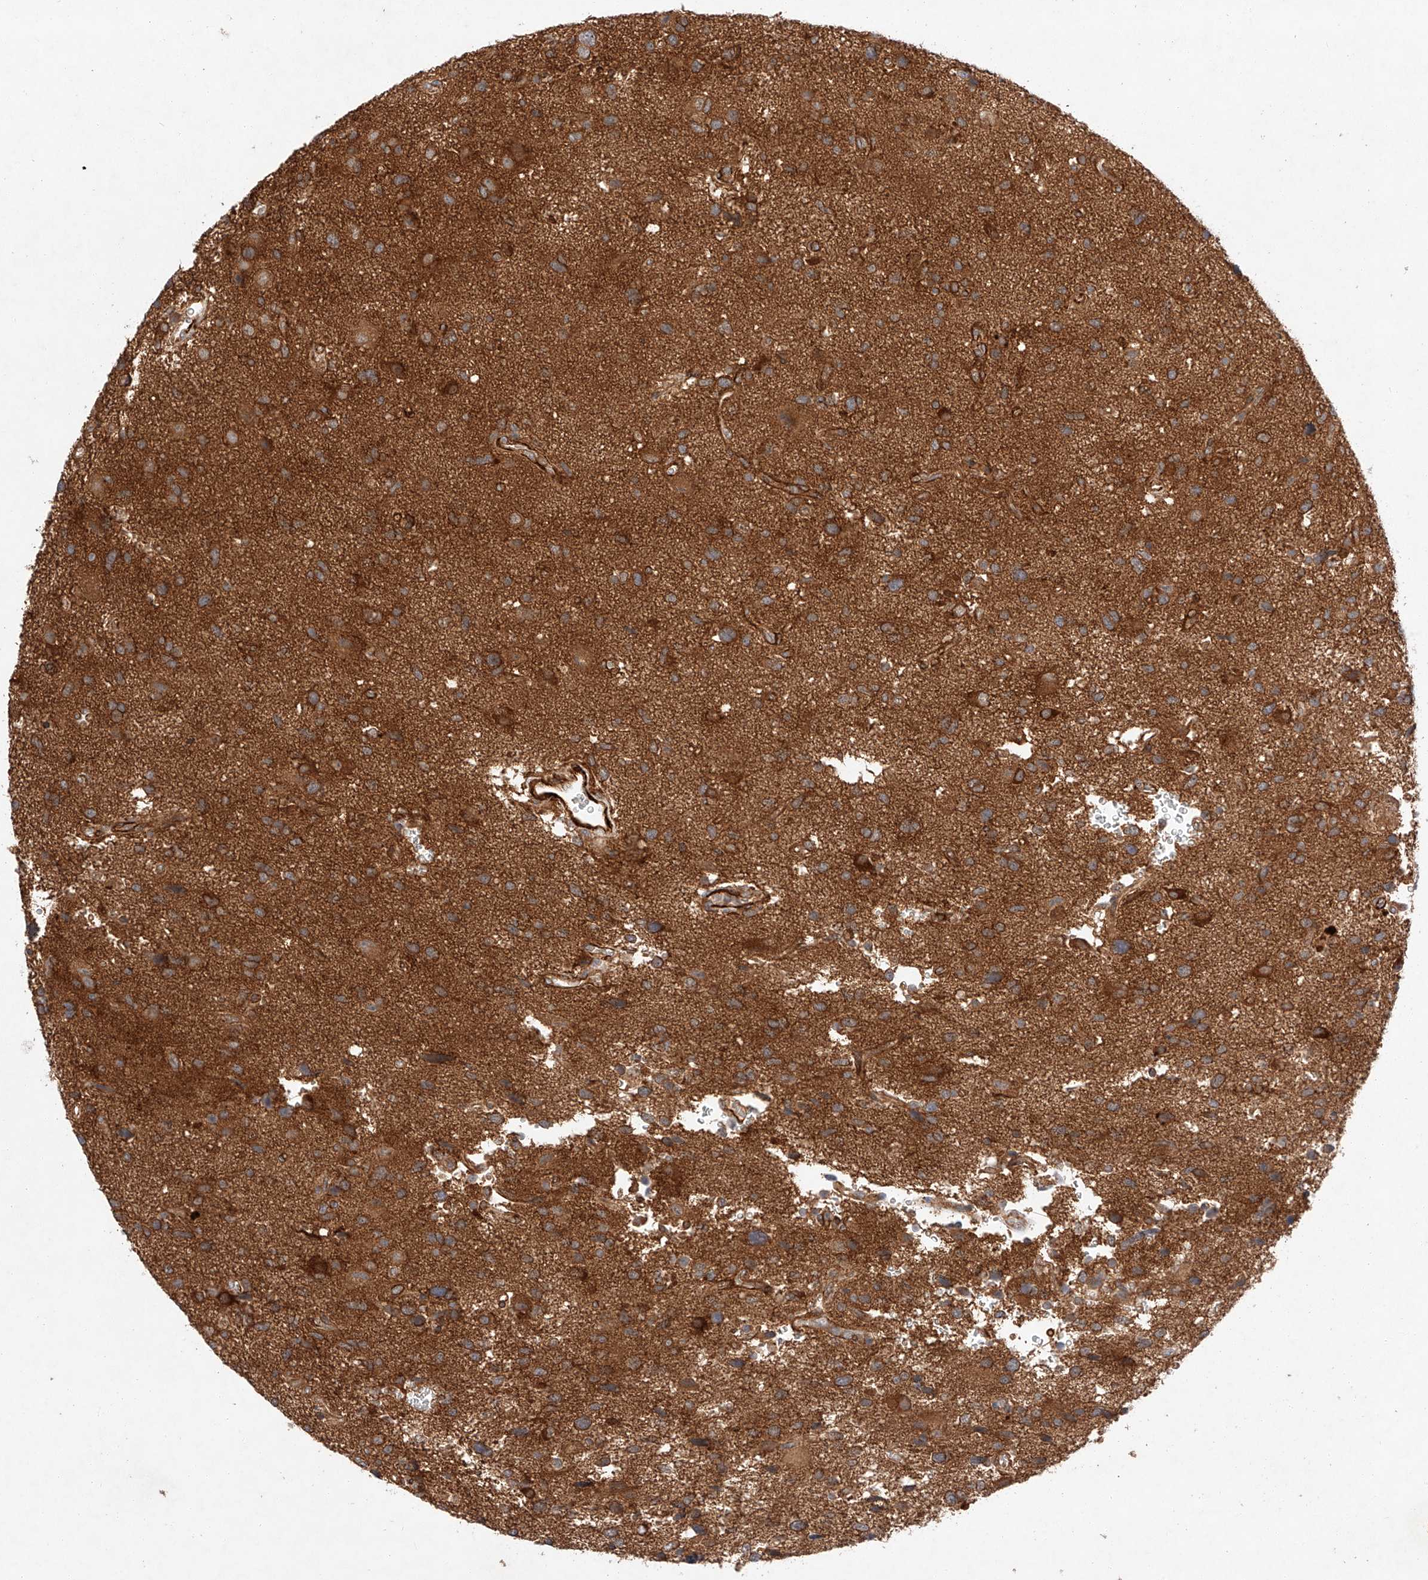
{"staining": {"intensity": "moderate", "quantity": ">75%", "location": "cytoplasmic/membranous"}, "tissue": "glioma", "cell_type": "Tumor cells", "image_type": "cancer", "snomed": [{"axis": "morphology", "description": "Glioma, malignant, High grade"}, {"axis": "topography", "description": "Brain"}], "caption": "An image of high-grade glioma (malignant) stained for a protein demonstrates moderate cytoplasmic/membranous brown staining in tumor cells.", "gene": "RAB23", "patient": {"sex": "male", "age": 33}}